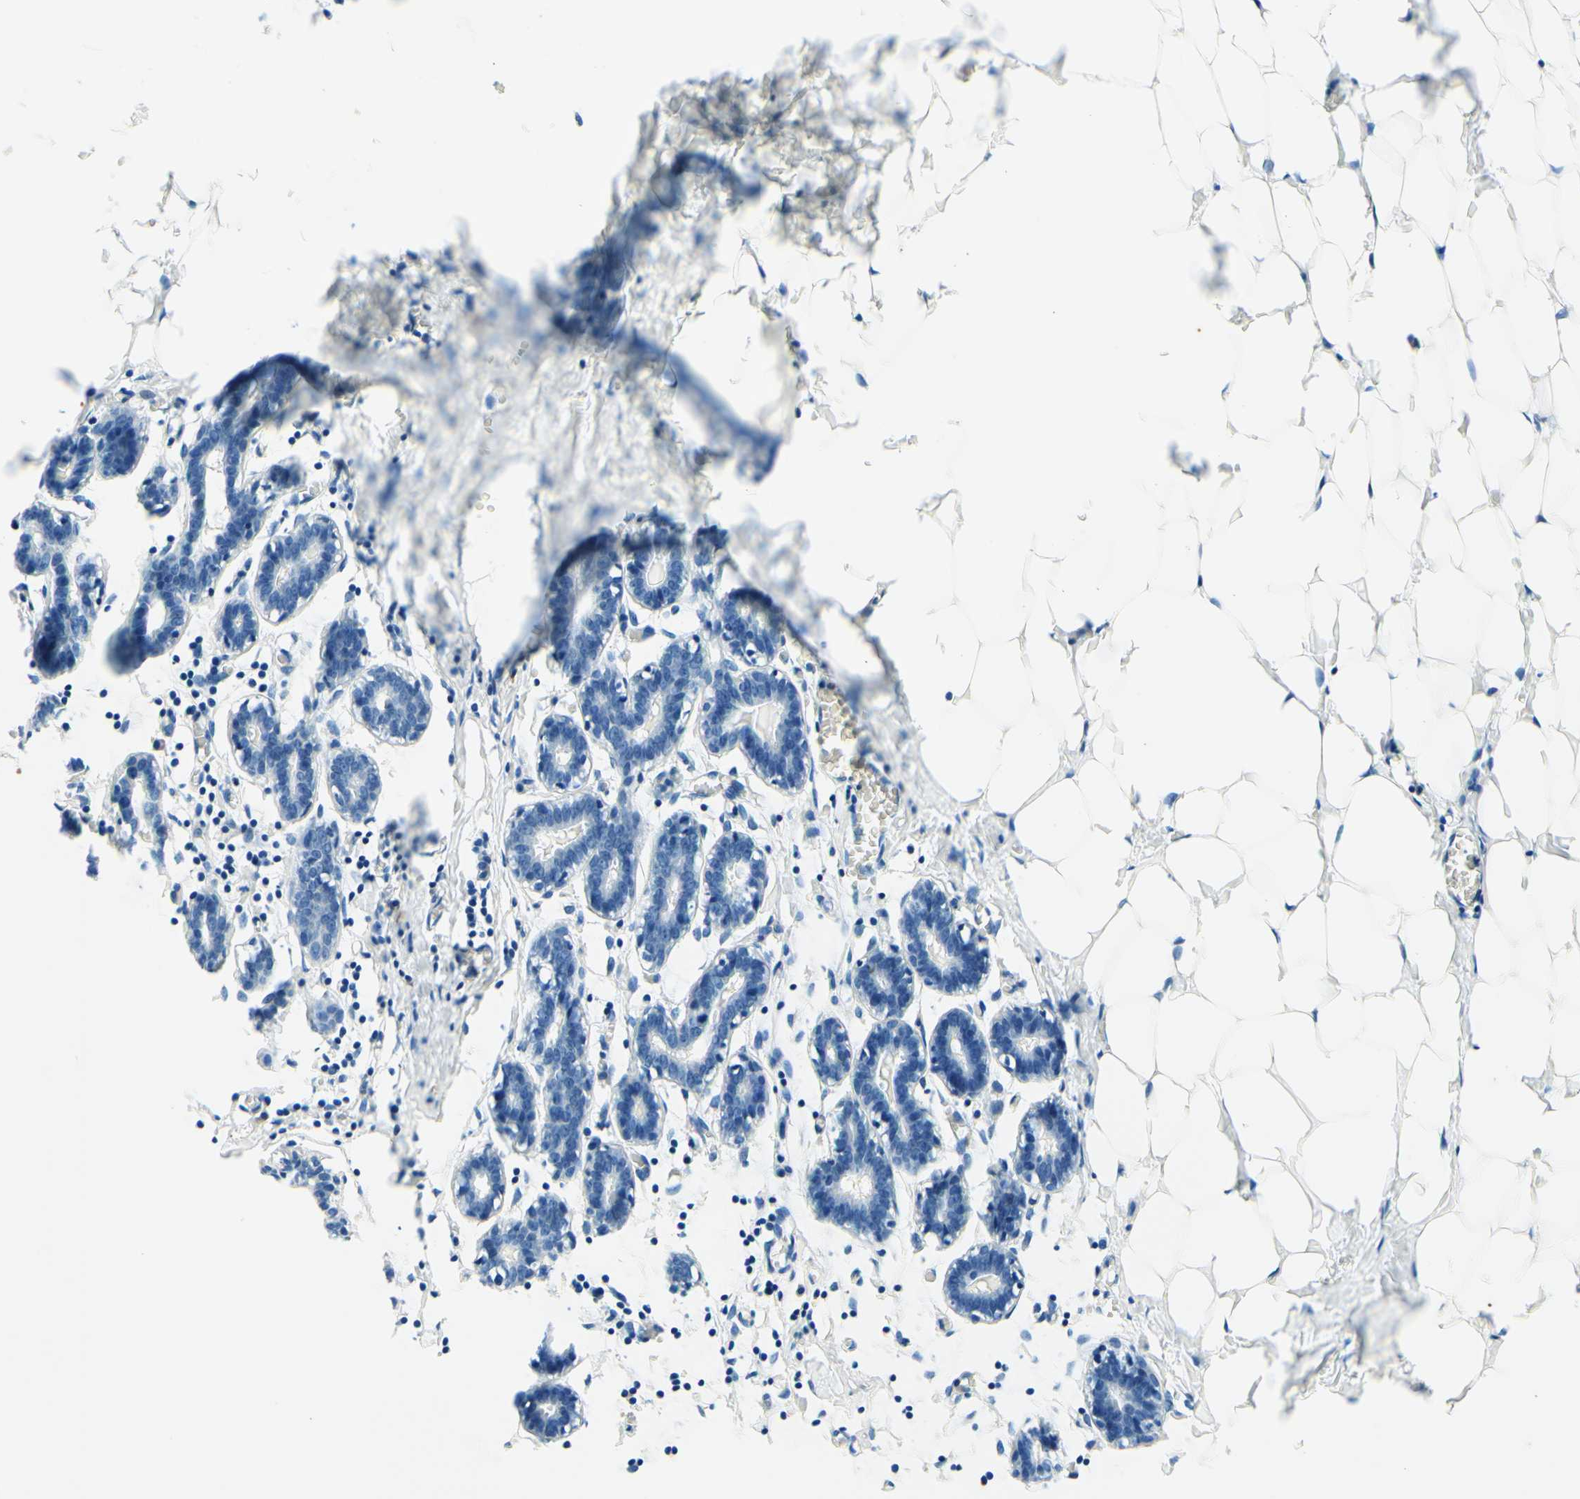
{"staining": {"intensity": "negative", "quantity": "none", "location": "none"}, "tissue": "breast", "cell_type": "Adipocytes", "image_type": "normal", "snomed": [{"axis": "morphology", "description": "Normal tissue, NOS"}, {"axis": "topography", "description": "Breast"}], "caption": "Immunohistochemical staining of unremarkable human breast displays no significant expression in adipocytes. (Immunohistochemistry (ihc), brightfield microscopy, high magnification).", "gene": "PASD1", "patient": {"sex": "female", "age": 27}}